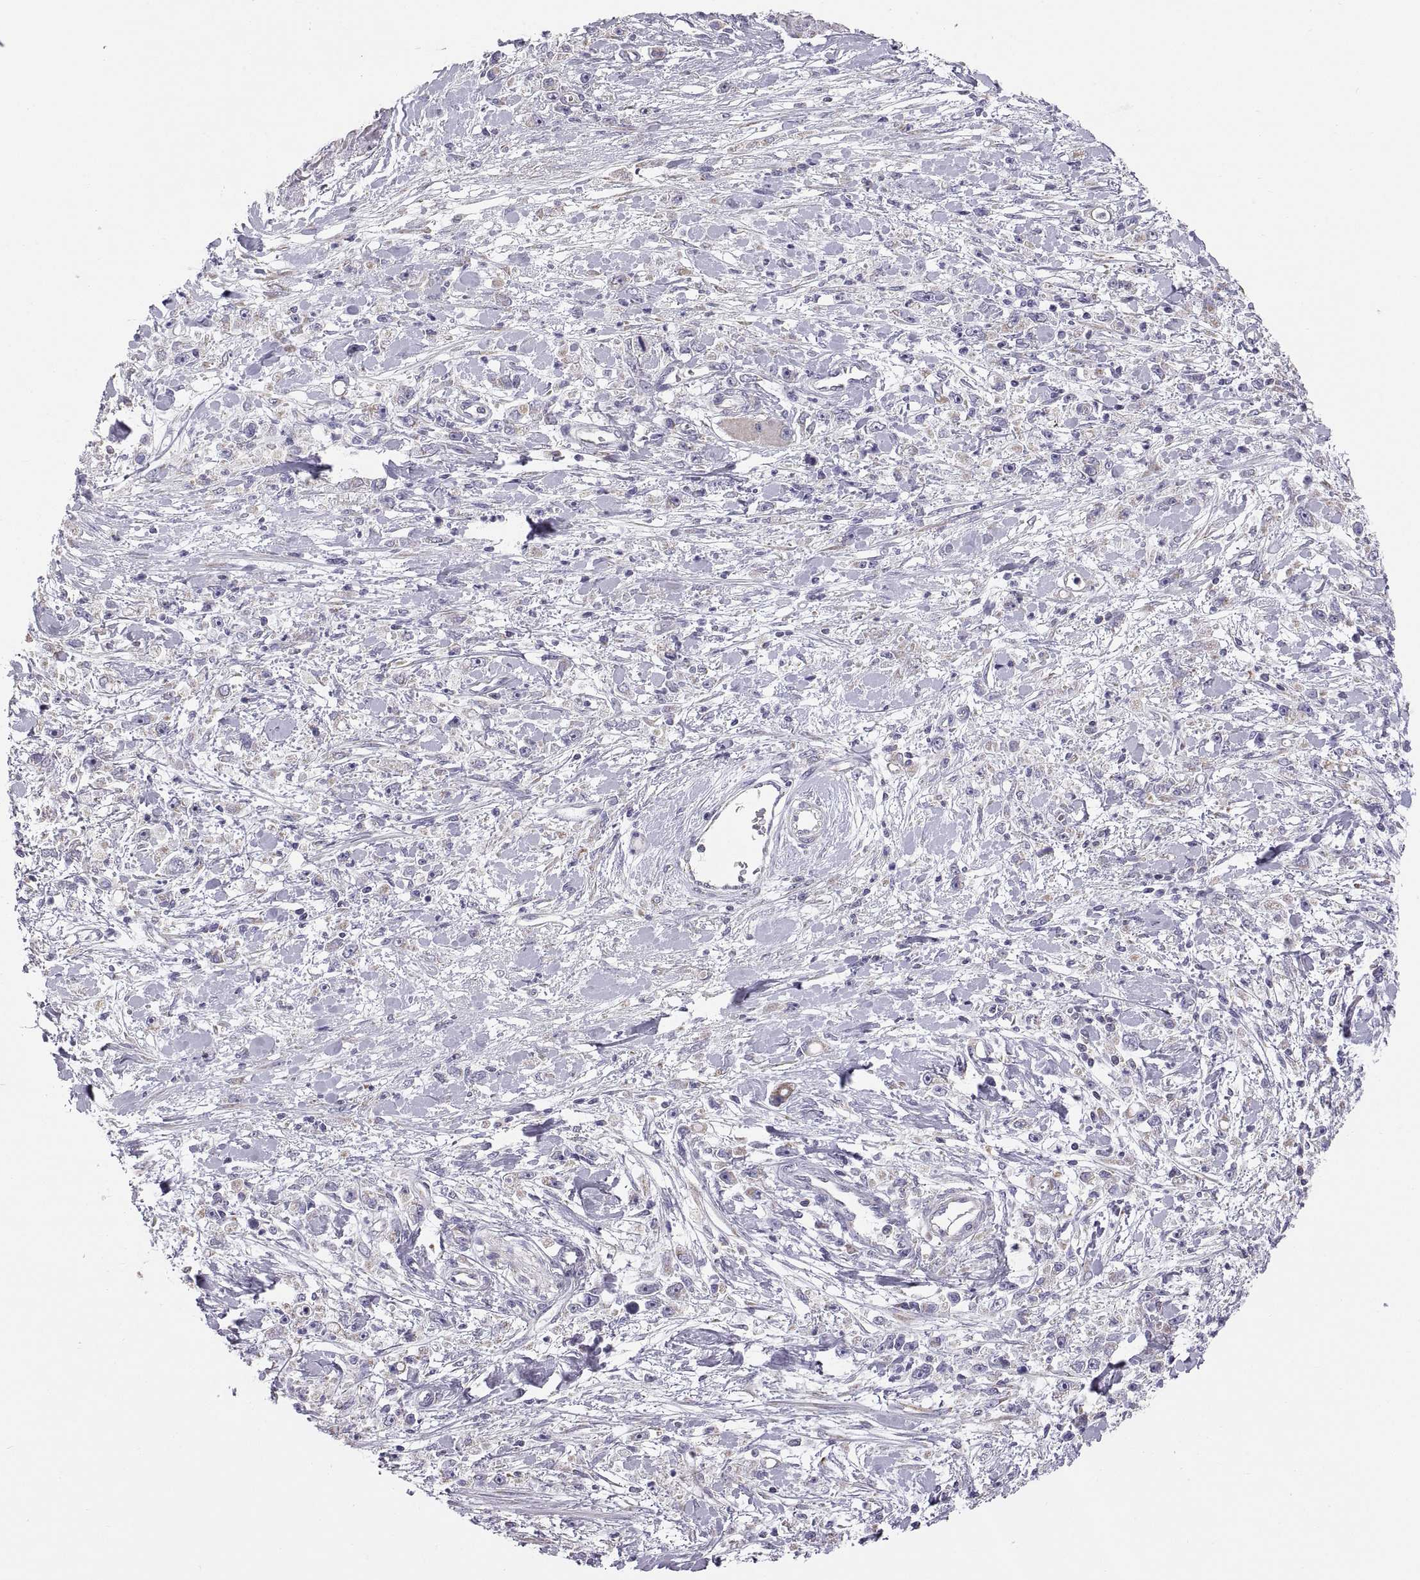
{"staining": {"intensity": "negative", "quantity": "none", "location": "none"}, "tissue": "stomach cancer", "cell_type": "Tumor cells", "image_type": "cancer", "snomed": [{"axis": "morphology", "description": "Adenocarcinoma, NOS"}, {"axis": "topography", "description": "Stomach"}], "caption": "Immunohistochemistry of stomach cancer displays no expression in tumor cells. (Brightfield microscopy of DAB (3,3'-diaminobenzidine) immunohistochemistry (IHC) at high magnification).", "gene": "TNNC1", "patient": {"sex": "female", "age": 59}}